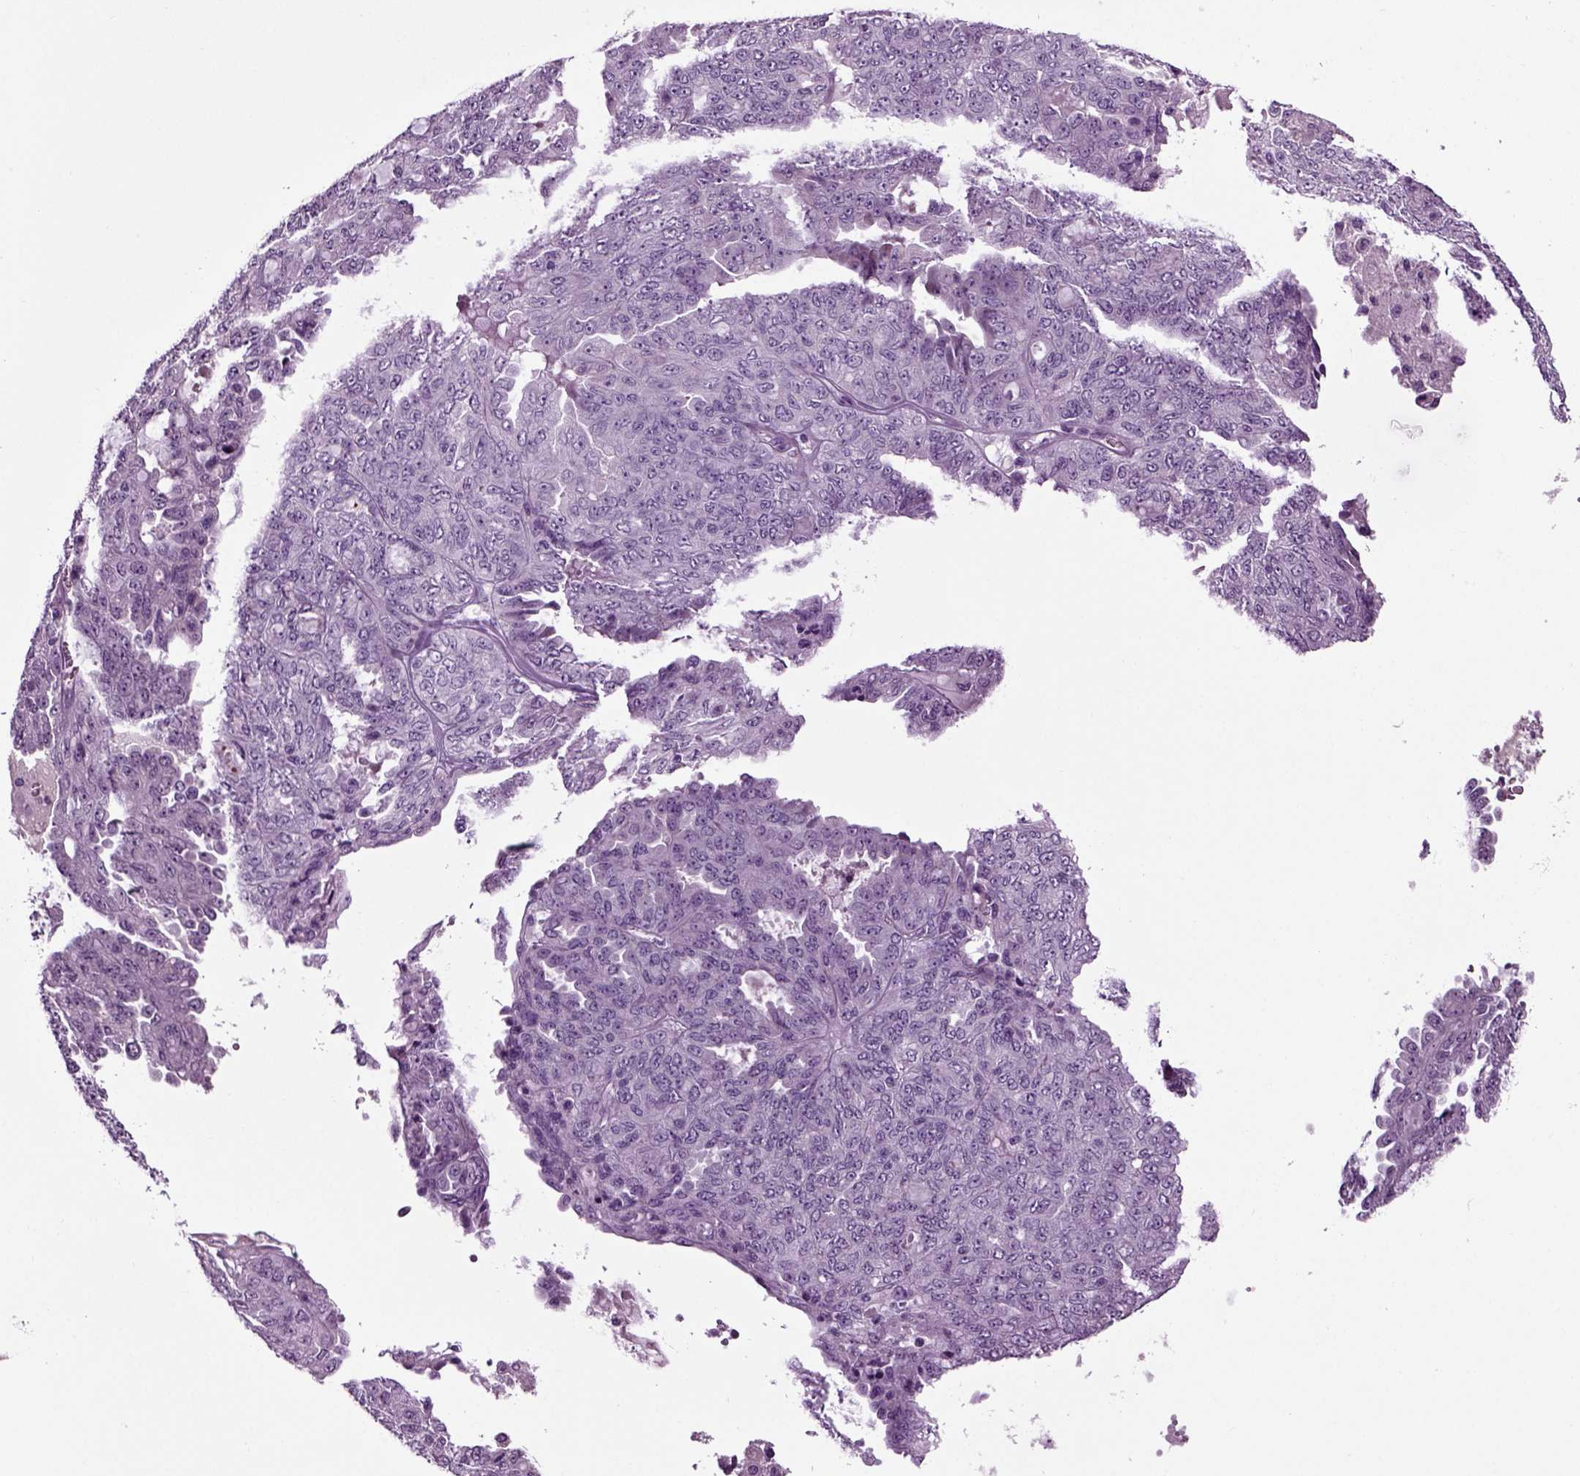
{"staining": {"intensity": "negative", "quantity": "none", "location": "none"}, "tissue": "ovarian cancer", "cell_type": "Tumor cells", "image_type": "cancer", "snomed": [{"axis": "morphology", "description": "Cystadenocarcinoma, serous, NOS"}, {"axis": "topography", "description": "Ovary"}], "caption": "An image of human ovarian serous cystadenocarcinoma is negative for staining in tumor cells.", "gene": "SPATA17", "patient": {"sex": "female", "age": 71}}